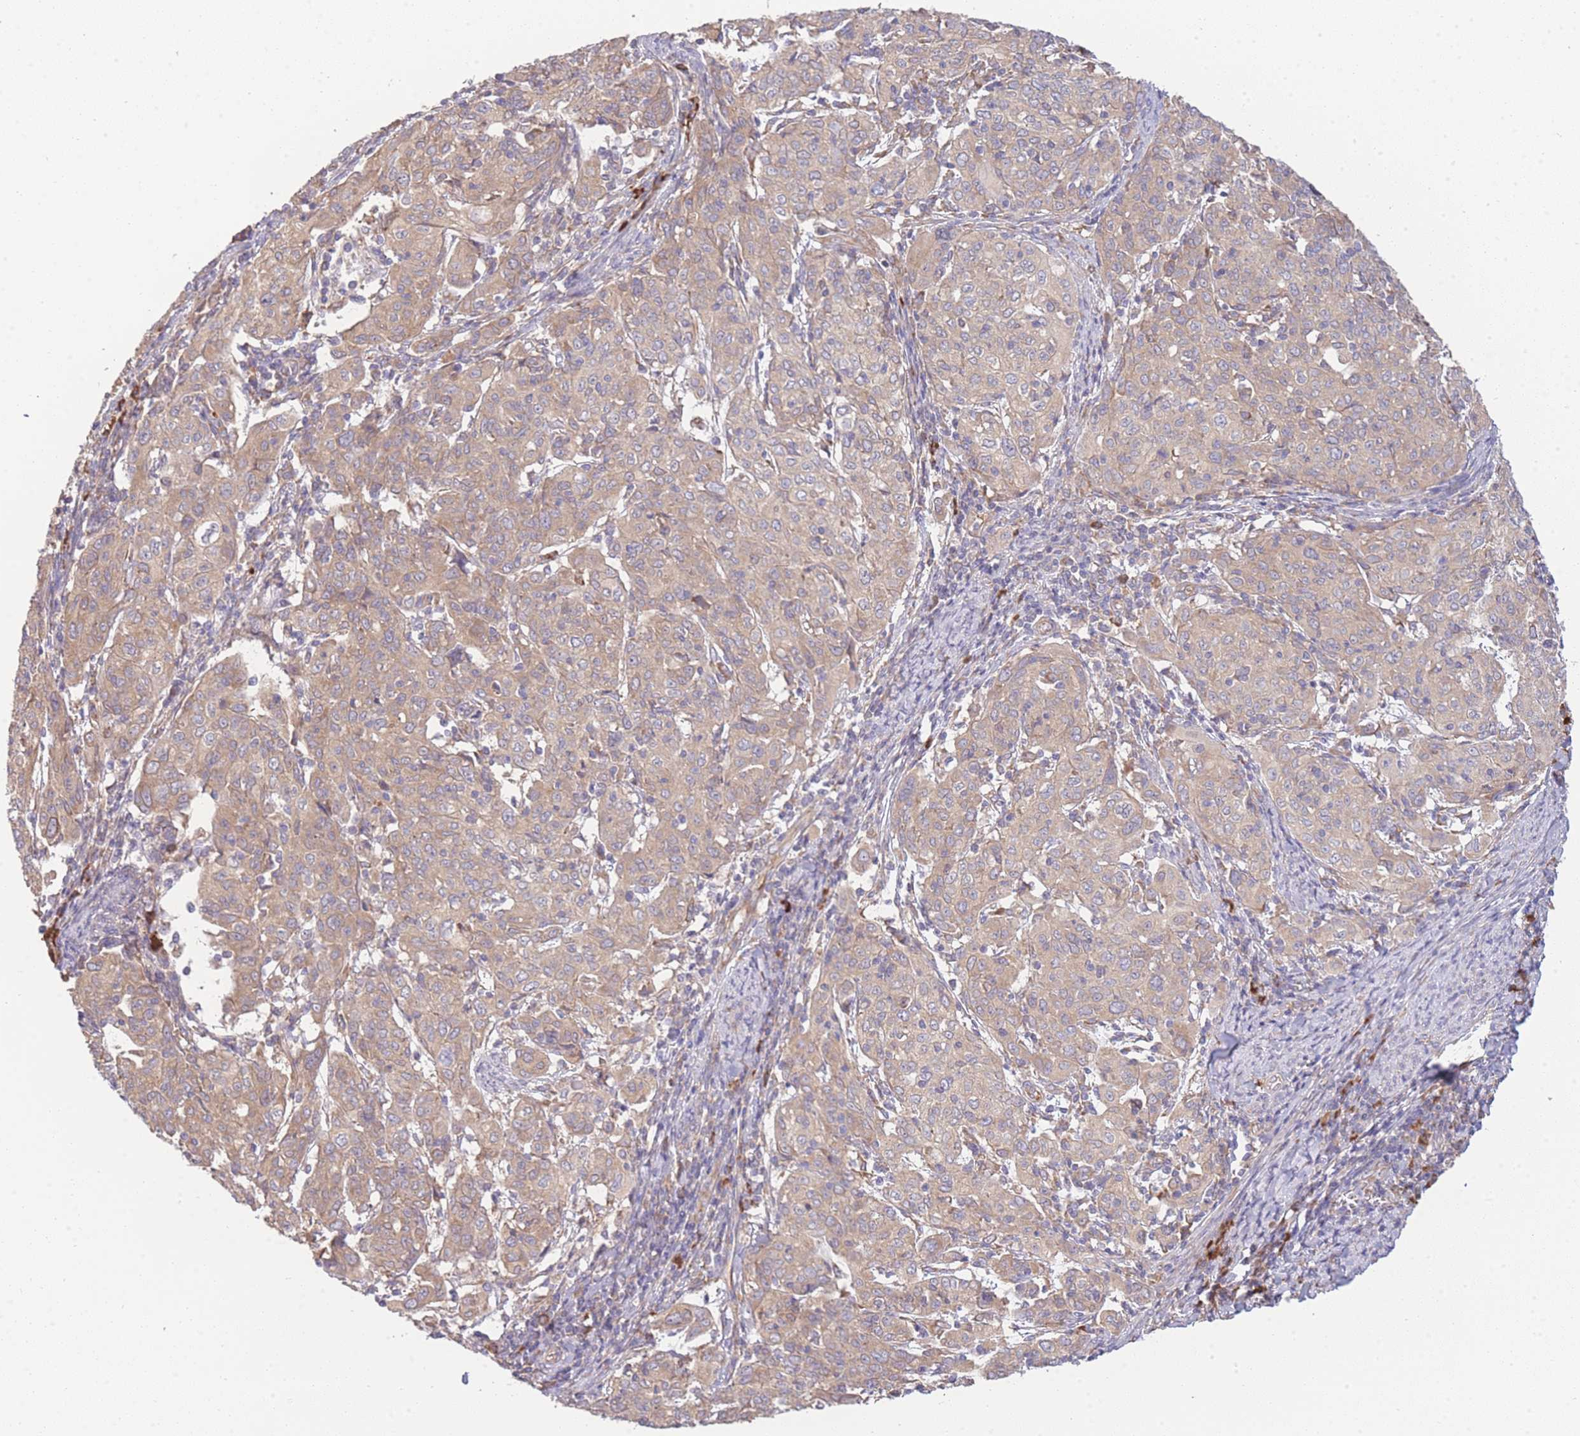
{"staining": {"intensity": "moderate", "quantity": ">75%", "location": "cytoplasmic/membranous"}, "tissue": "cervical cancer", "cell_type": "Tumor cells", "image_type": "cancer", "snomed": [{"axis": "morphology", "description": "Squamous cell carcinoma, NOS"}, {"axis": "topography", "description": "Cervix"}], "caption": "Immunohistochemical staining of human cervical squamous cell carcinoma demonstrates medium levels of moderate cytoplasmic/membranous positivity in about >75% of tumor cells.", "gene": "BEX1", "patient": {"sex": "female", "age": 67}}